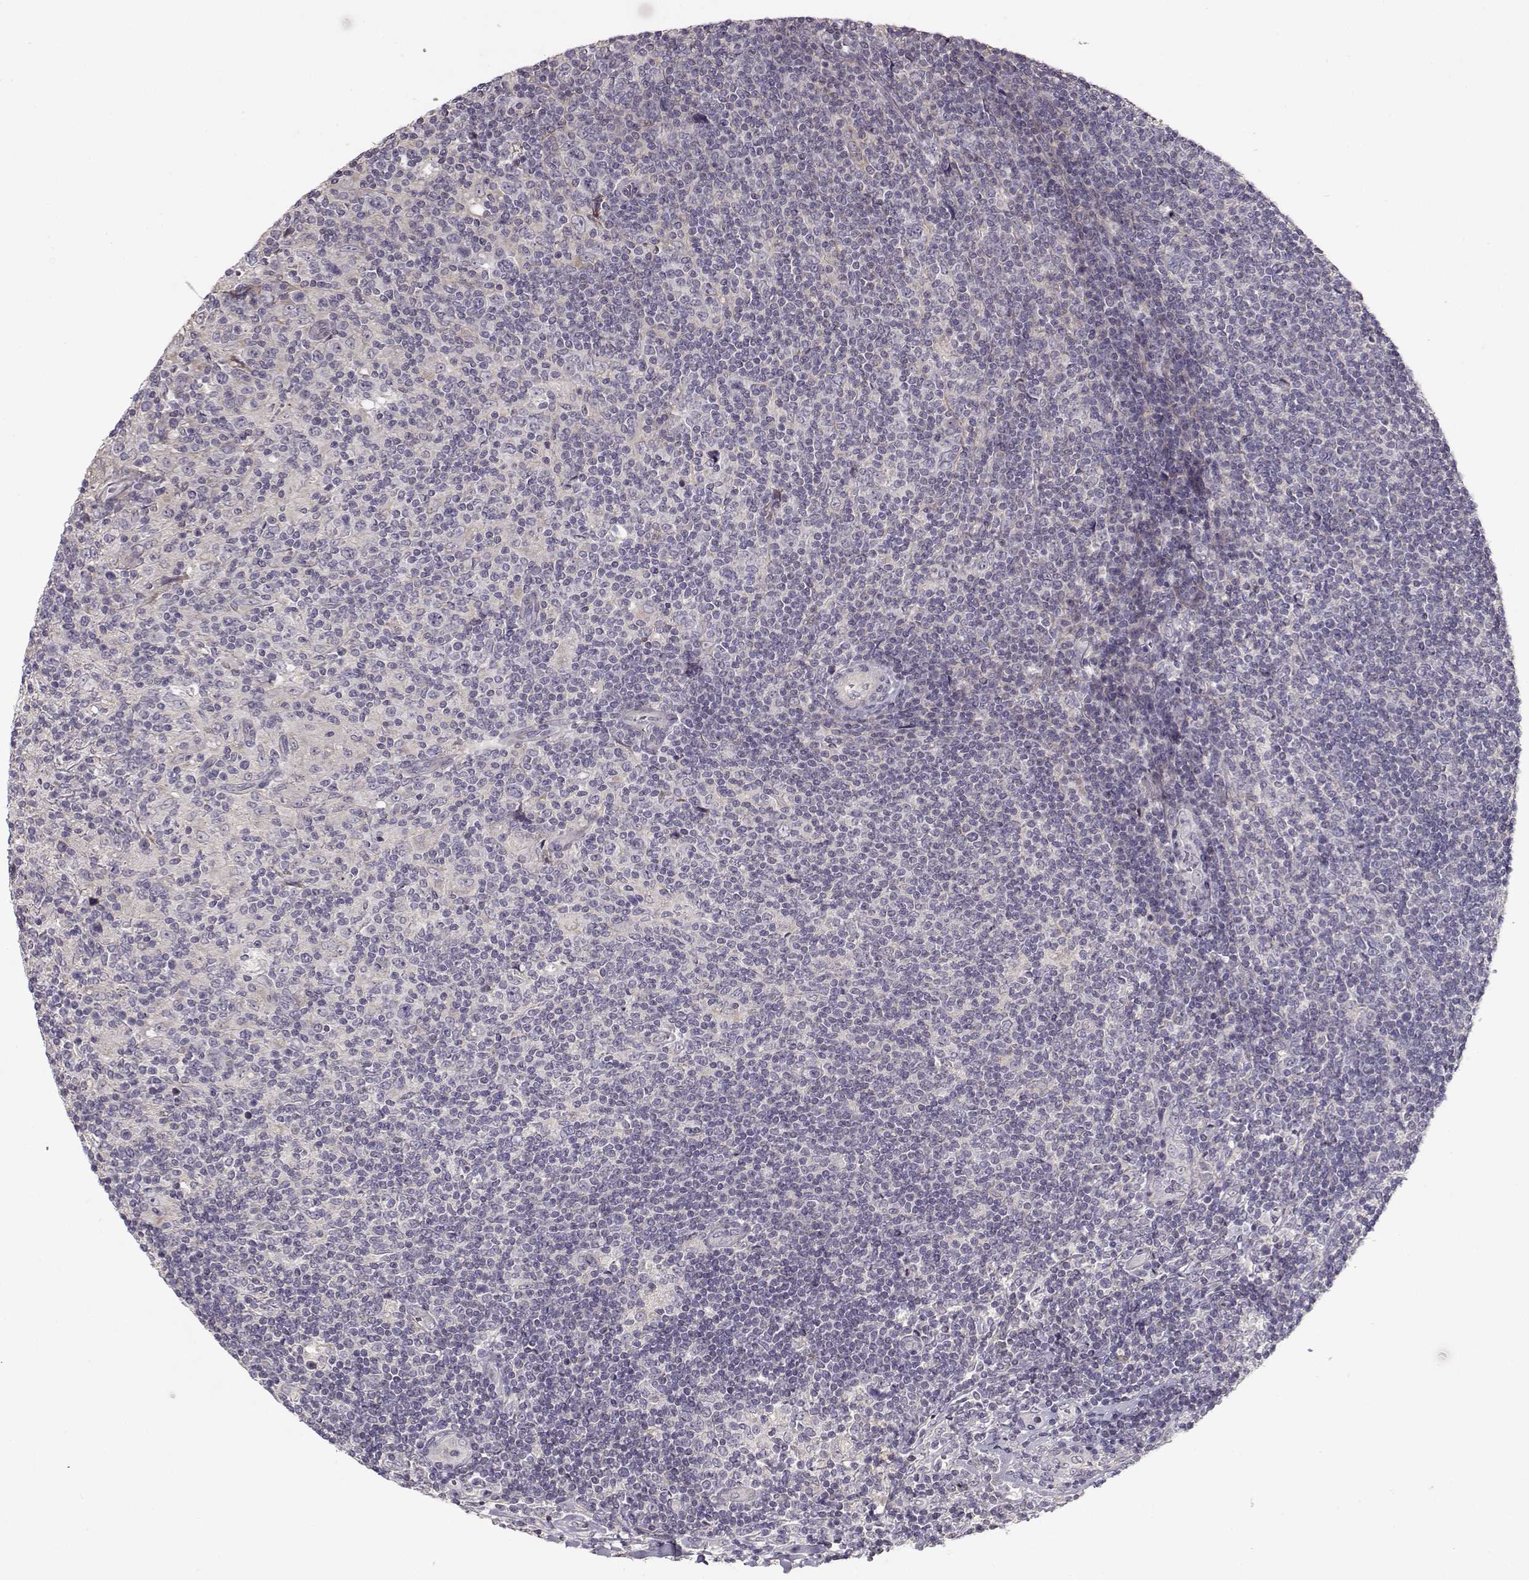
{"staining": {"intensity": "negative", "quantity": "none", "location": "none"}, "tissue": "lymphoma", "cell_type": "Tumor cells", "image_type": "cancer", "snomed": [{"axis": "morphology", "description": "Hodgkin's disease, NOS"}, {"axis": "topography", "description": "Lymph node"}], "caption": "IHC histopathology image of neoplastic tissue: lymphoma stained with DAB shows no significant protein expression in tumor cells.", "gene": "ENTPD8", "patient": {"sex": "male", "age": 40}}